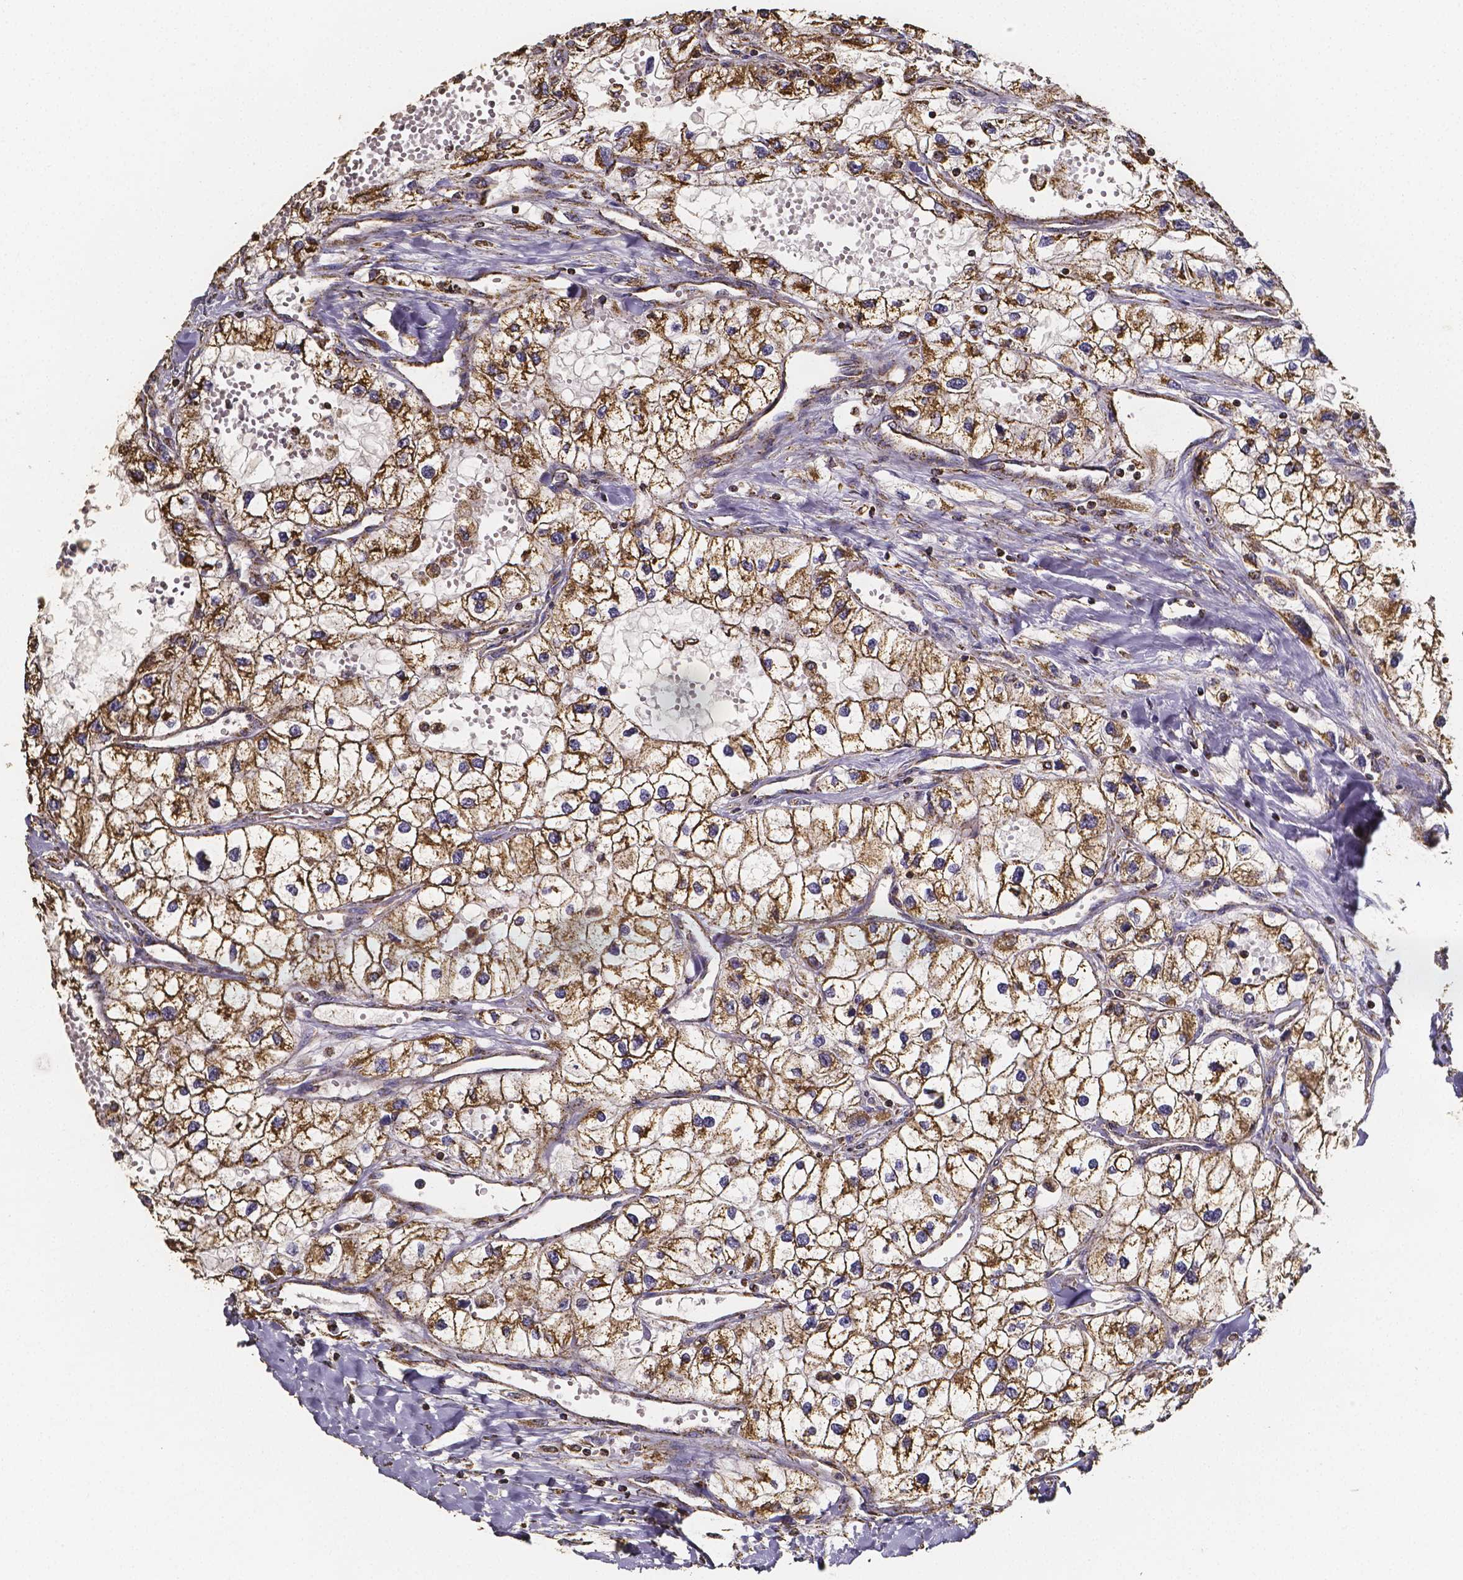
{"staining": {"intensity": "moderate", "quantity": ">75%", "location": "cytoplasmic/membranous"}, "tissue": "renal cancer", "cell_type": "Tumor cells", "image_type": "cancer", "snomed": [{"axis": "morphology", "description": "Adenocarcinoma, NOS"}, {"axis": "topography", "description": "Kidney"}], "caption": "Moderate cytoplasmic/membranous positivity is identified in about >75% of tumor cells in renal adenocarcinoma. The staining was performed using DAB to visualize the protein expression in brown, while the nuclei were stained in blue with hematoxylin (Magnification: 20x).", "gene": "SLC35D2", "patient": {"sex": "male", "age": 59}}